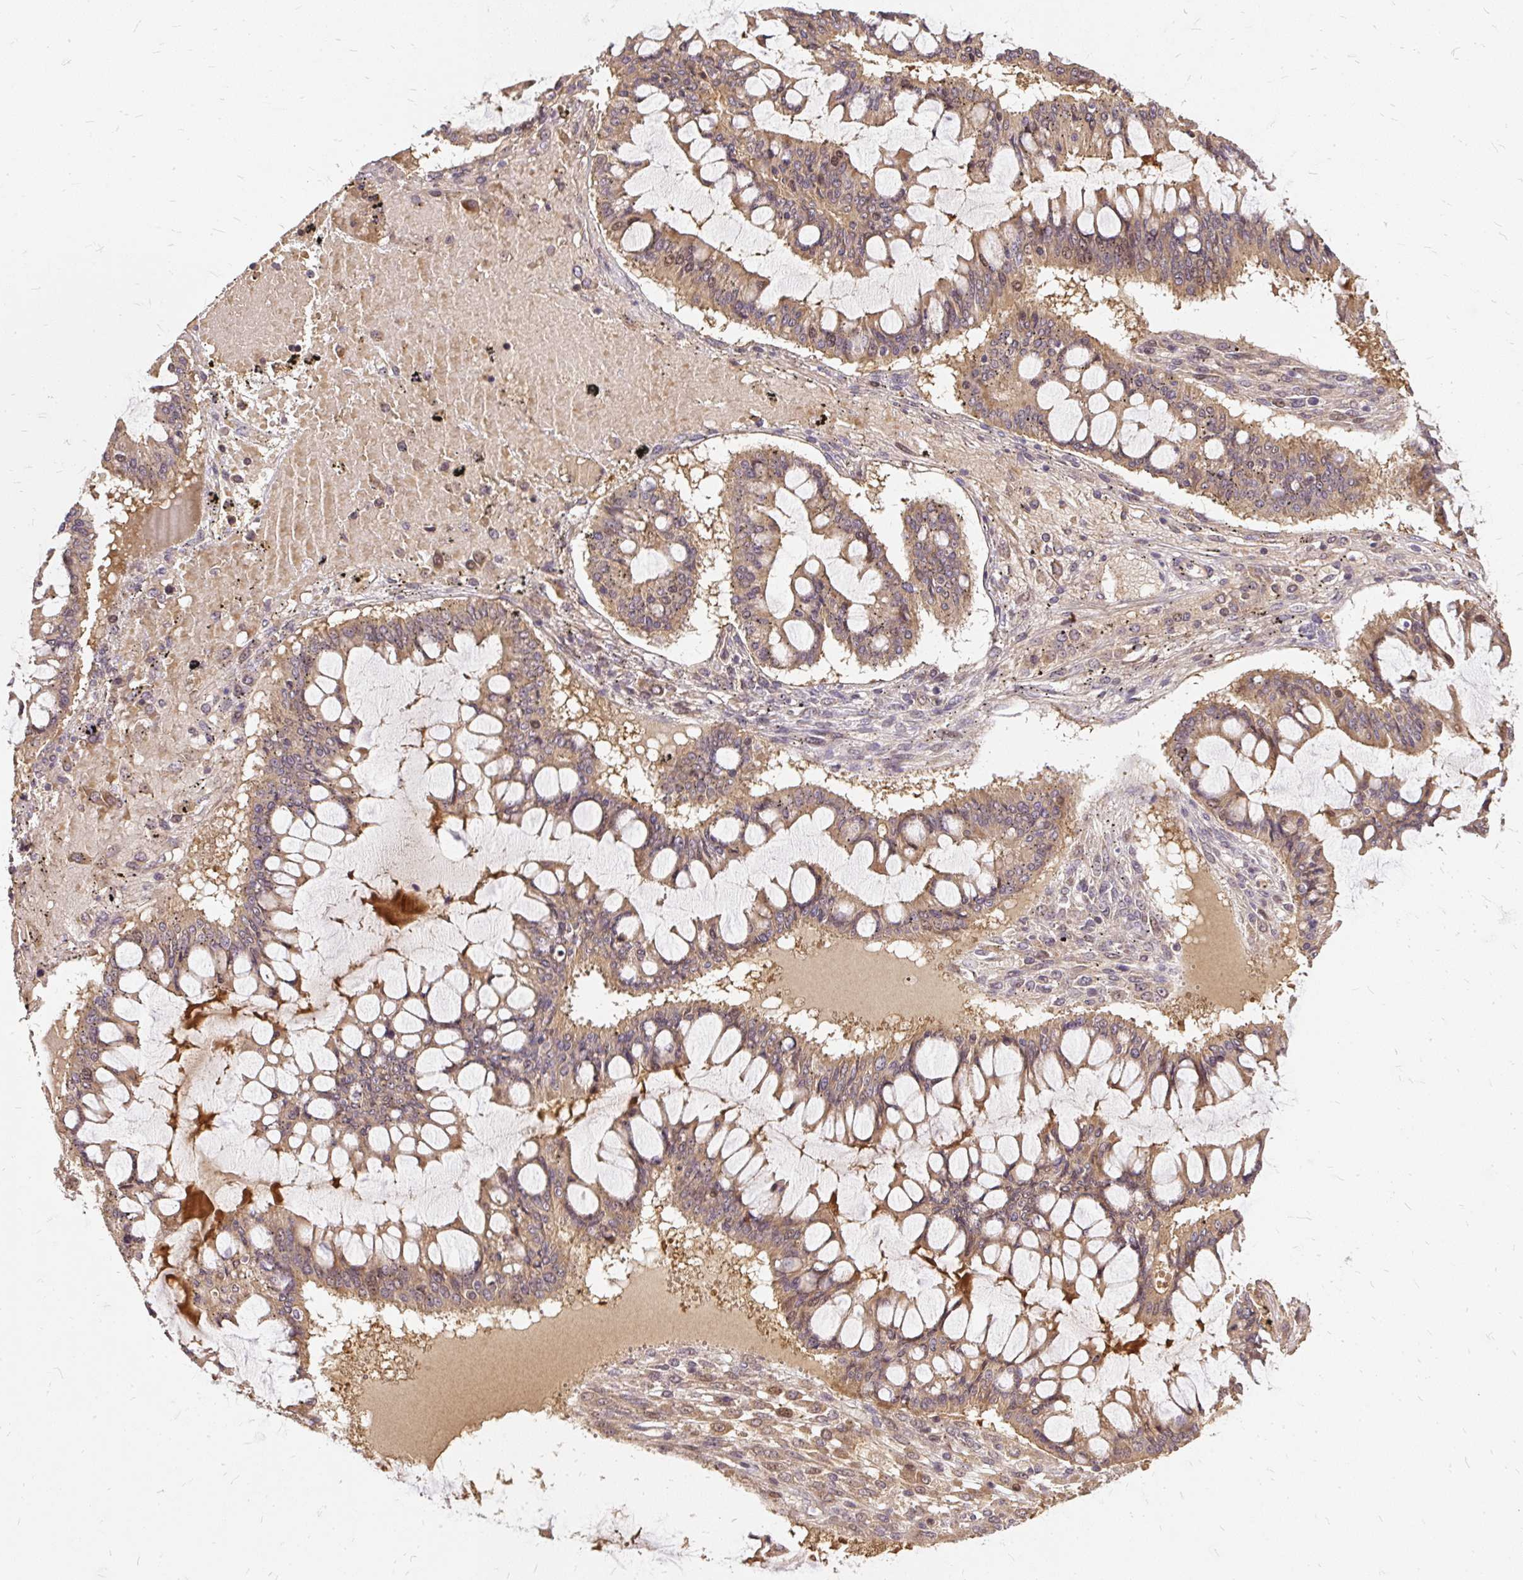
{"staining": {"intensity": "weak", "quantity": ">75%", "location": "cytoplasmic/membranous,nuclear"}, "tissue": "ovarian cancer", "cell_type": "Tumor cells", "image_type": "cancer", "snomed": [{"axis": "morphology", "description": "Cystadenocarcinoma, mucinous, NOS"}, {"axis": "topography", "description": "Ovary"}], "caption": "Brown immunohistochemical staining in ovarian mucinous cystadenocarcinoma exhibits weak cytoplasmic/membranous and nuclear expression in approximately >75% of tumor cells. Immunohistochemistry stains the protein of interest in brown and the nuclei are stained blue.", "gene": "AP5S1", "patient": {"sex": "female", "age": 73}}